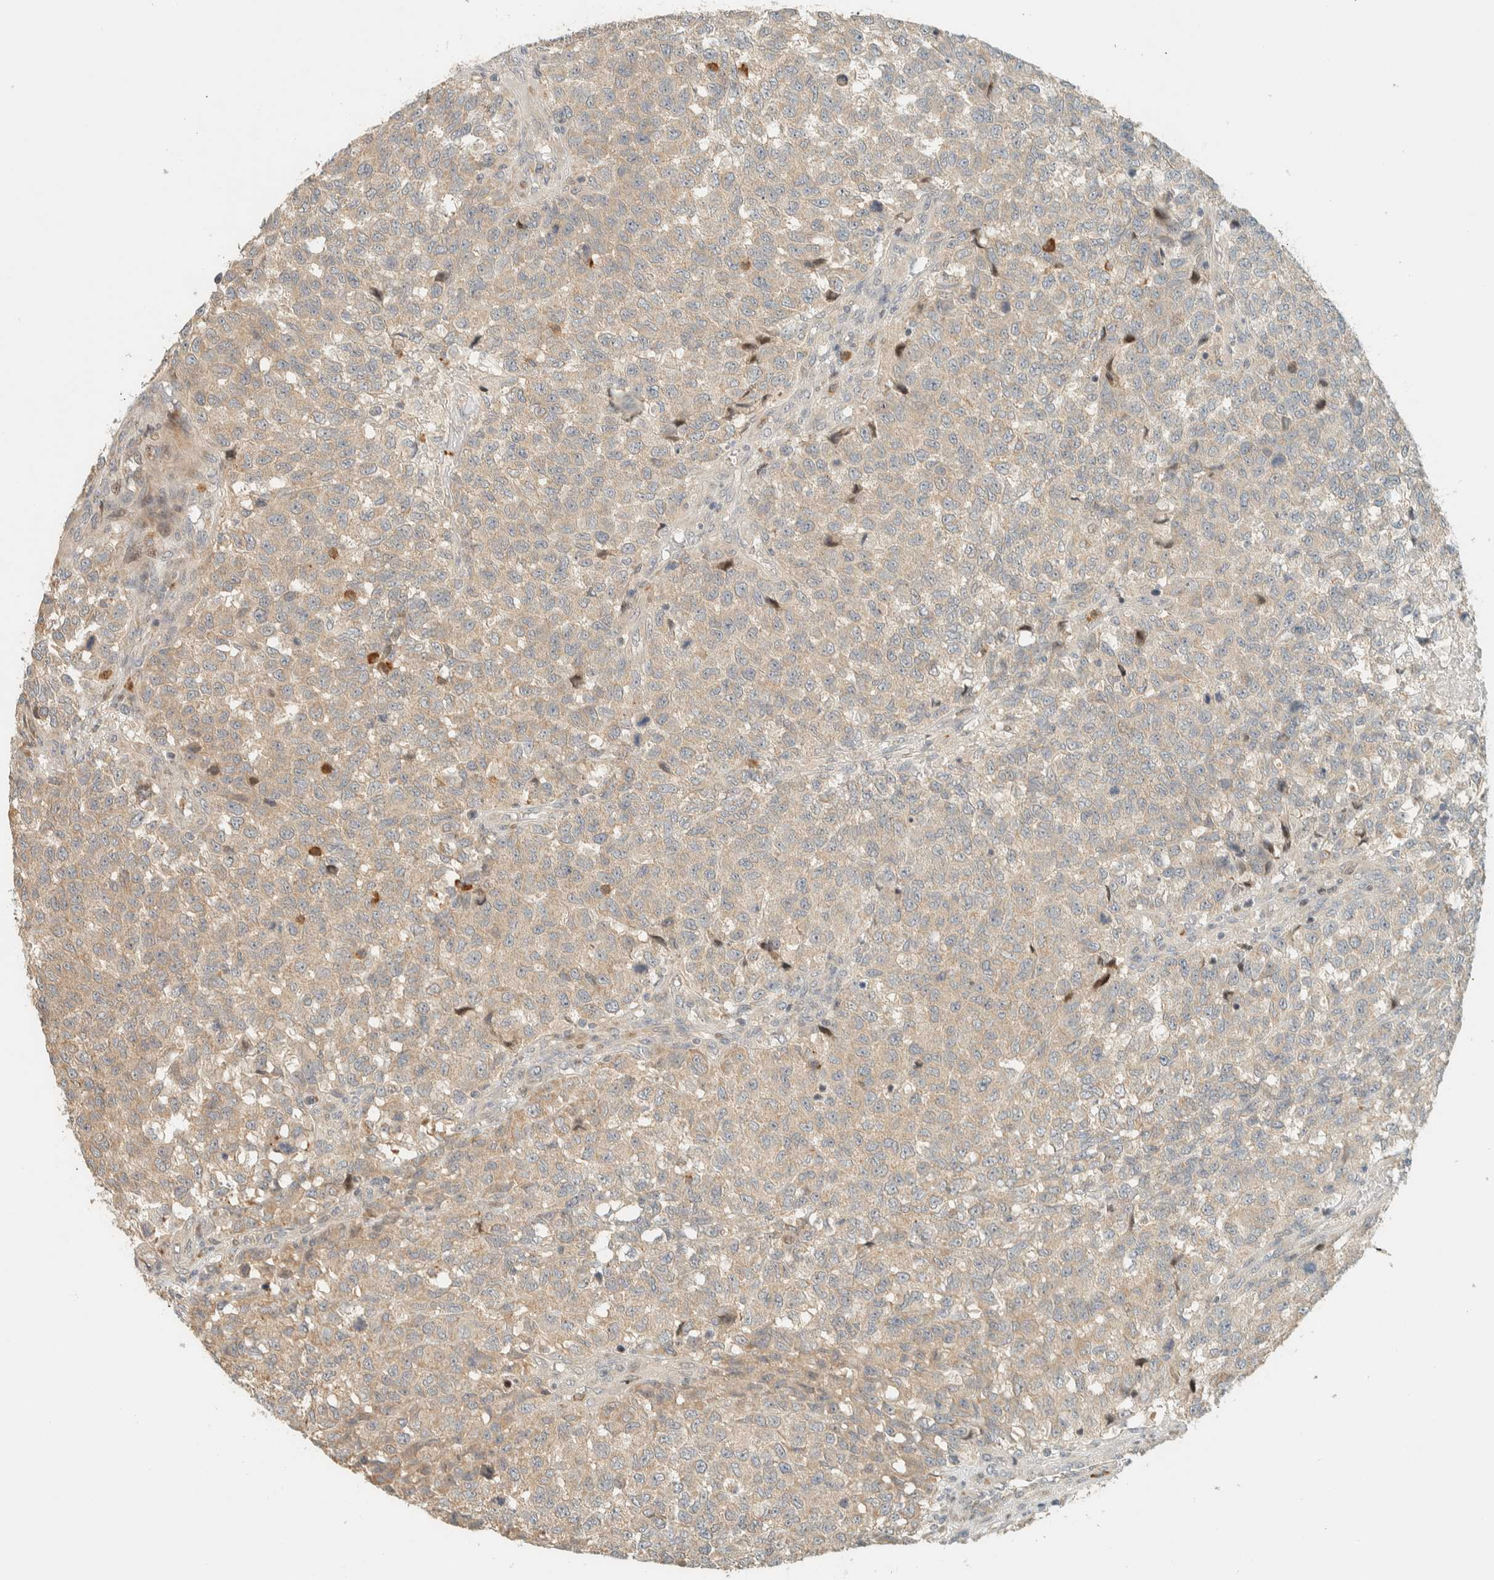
{"staining": {"intensity": "weak", "quantity": "25%-75%", "location": "cytoplasmic/membranous"}, "tissue": "testis cancer", "cell_type": "Tumor cells", "image_type": "cancer", "snomed": [{"axis": "morphology", "description": "Seminoma, NOS"}, {"axis": "topography", "description": "Testis"}], "caption": "Immunohistochemical staining of testis cancer exhibits low levels of weak cytoplasmic/membranous protein staining in about 25%-75% of tumor cells.", "gene": "CCDC171", "patient": {"sex": "male", "age": 59}}